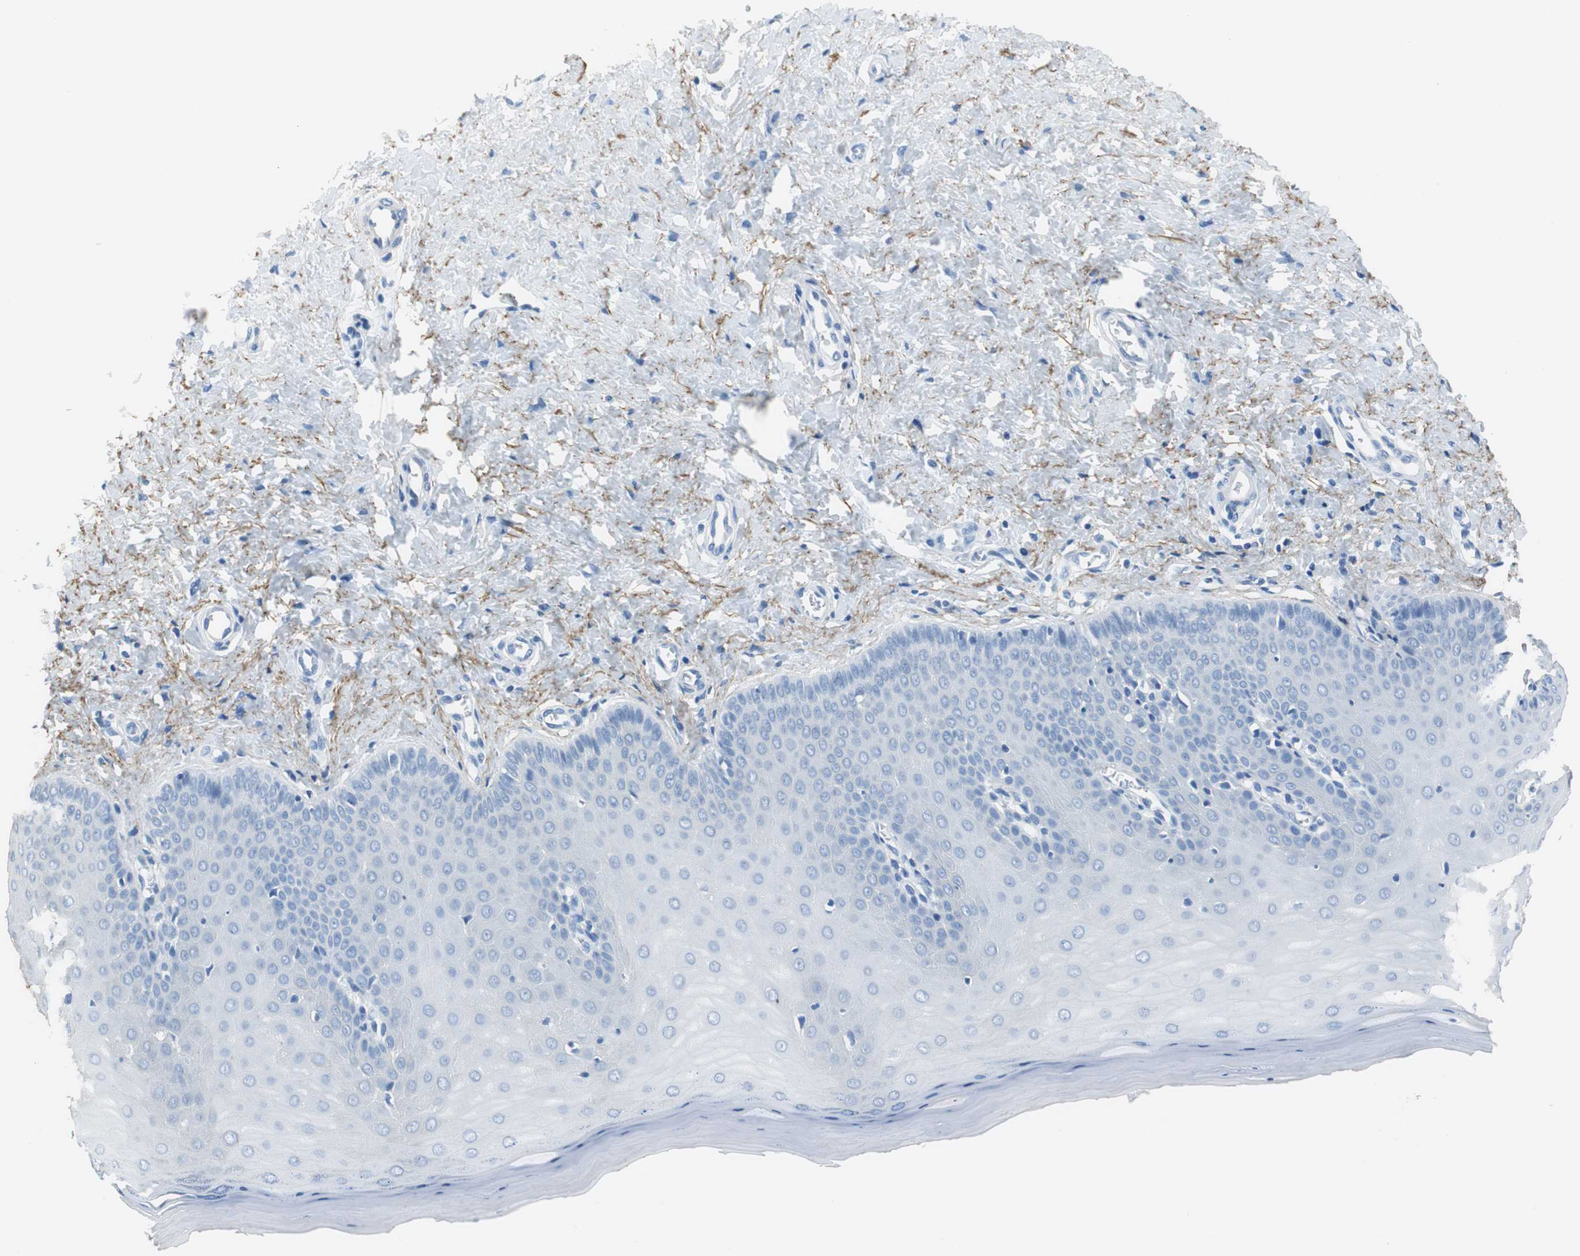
{"staining": {"intensity": "negative", "quantity": "none", "location": "none"}, "tissue": "cervix", "cell_type": "Glandular cells", "image_type": "normal", "snomed": [{"axis": "morphology", "description": "Normal tissue, NOS"}, {"axis": "topography", "description": "Cervix"}], "caption": "IHC image of benign cervix stained for a protein (brown), which displays no positivity in glandular cells. Brightfield microscopy of immunohistochemistry (IHC) stained with DAB (3,3'-diaminobenzidine) (brown) and hematoxylin (blue), captured at high magnification.", "gene": "MUC7", "patient": {"sex": "female", "age": 55}}